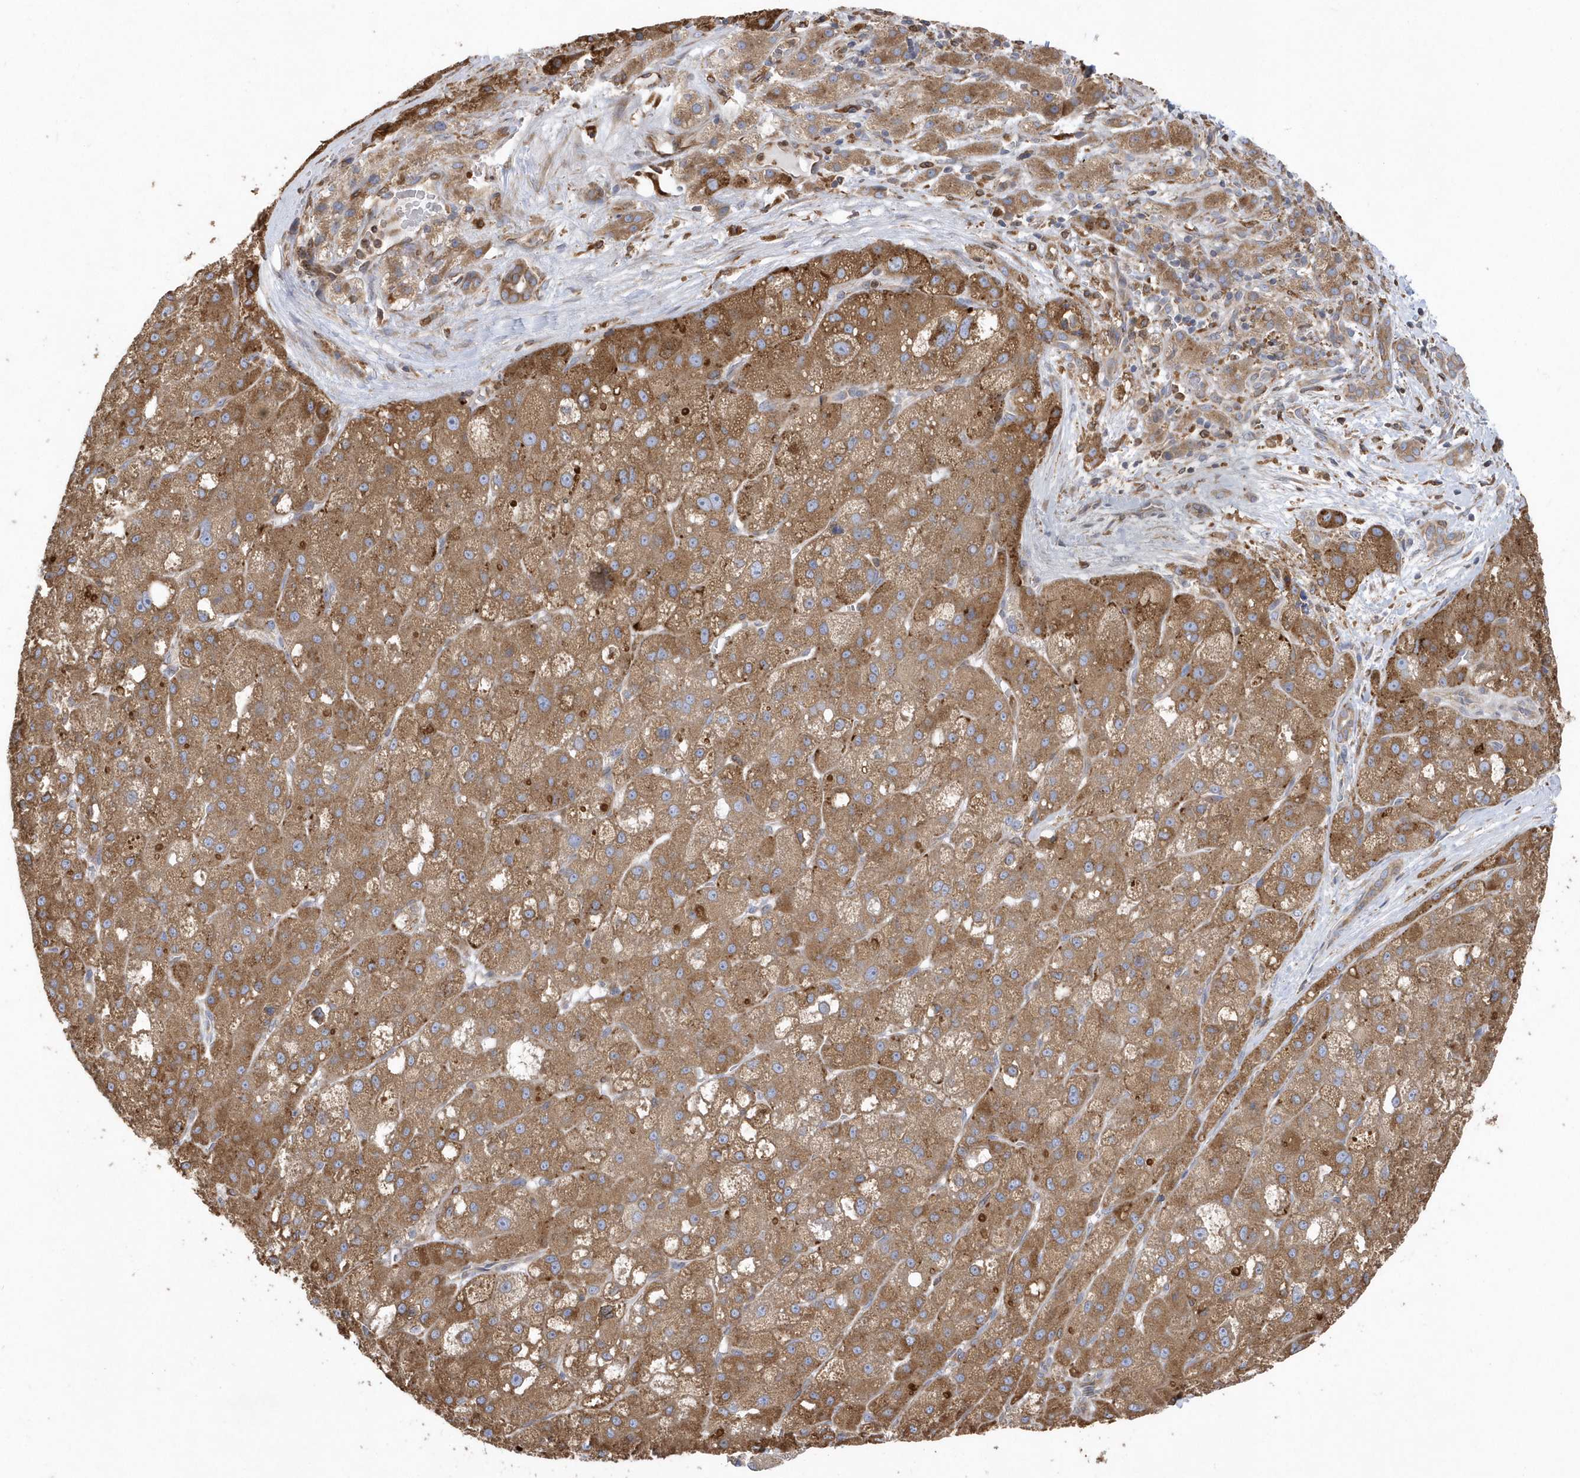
{"staining": {"intensity": "moderate", "quantity": ">75%", "location": "cytoplasmic/membranous"}, "tissue": "liver cancer", "cell_type": "Tumor cells", "image_type": "cancer", "snomed": [{"axis": "morphology", "description": "Carcinoma, Hepatocellular, NOS"}, {"axis": "topography", "description": "Liver"}], "caption": "IHC (DAB) staining of human hepatocellular carcinoma (liver) displays moderate cytoplasmic/membranous protein expression in approximately >75% of tumor cells.", "gene": "VAMP7", "patient": {"sex": "male", "age": 57}}